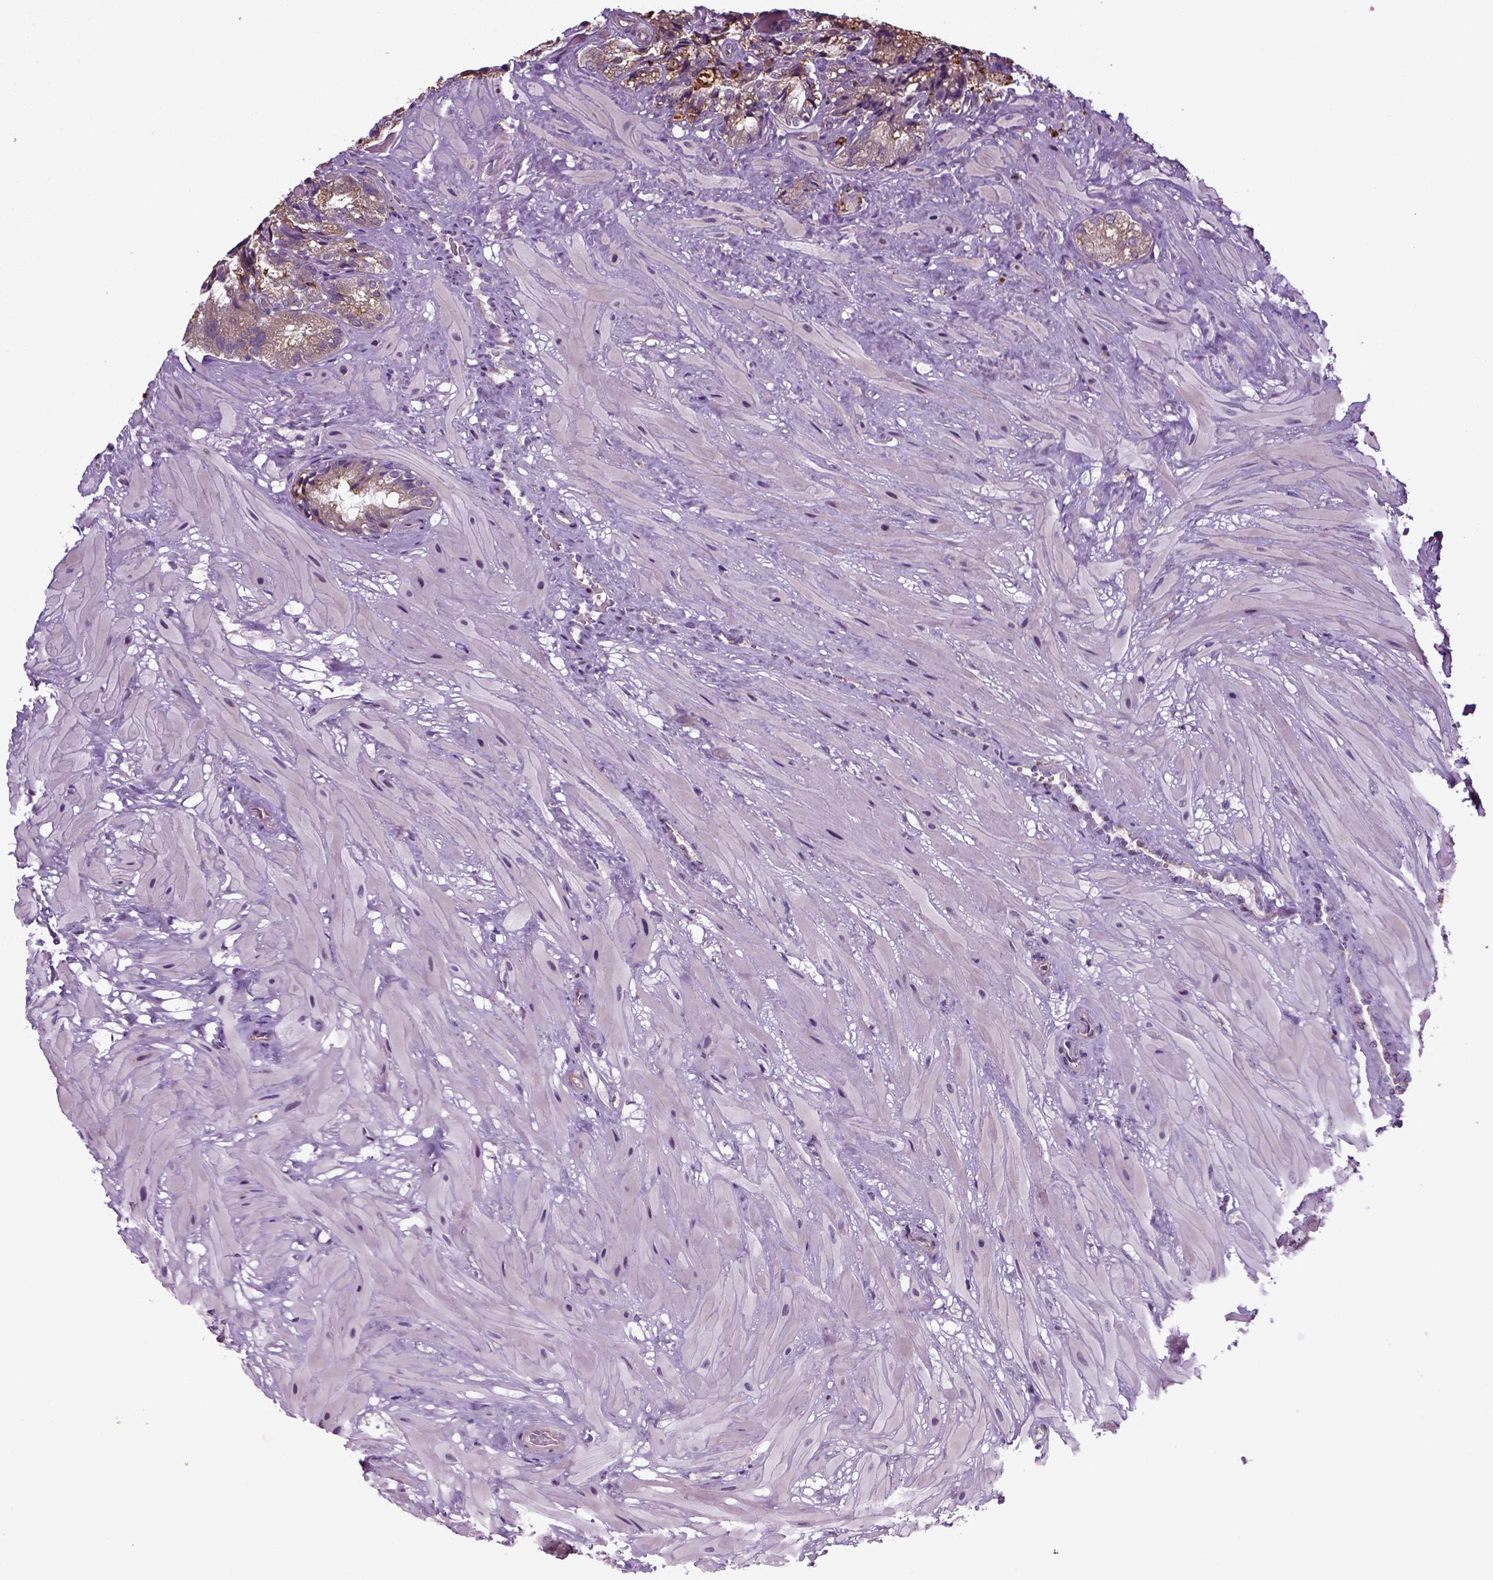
{"staining": {"intensity": "weak", "quantity": "25%-75%", "location": "cytoplasmic/membranous"}, "tissue": "seminal vesicle", "cell_type": "Glandular cells", "image_type": "normal", "snomed": [{"axis": "morphology", "description": "Normal tissue, NOS"}, {"axis": "topography", "description": "Seminal veicle"}], "caption": "Approximately 25%-75% of glandular cells in normal human seminal vesicle show weak cytoplasmic/membranous protein staining as visualized by brown immunohistochemical staining.", "gene": "TPRG1", "patient": {"sex": "male", "age": 57}}